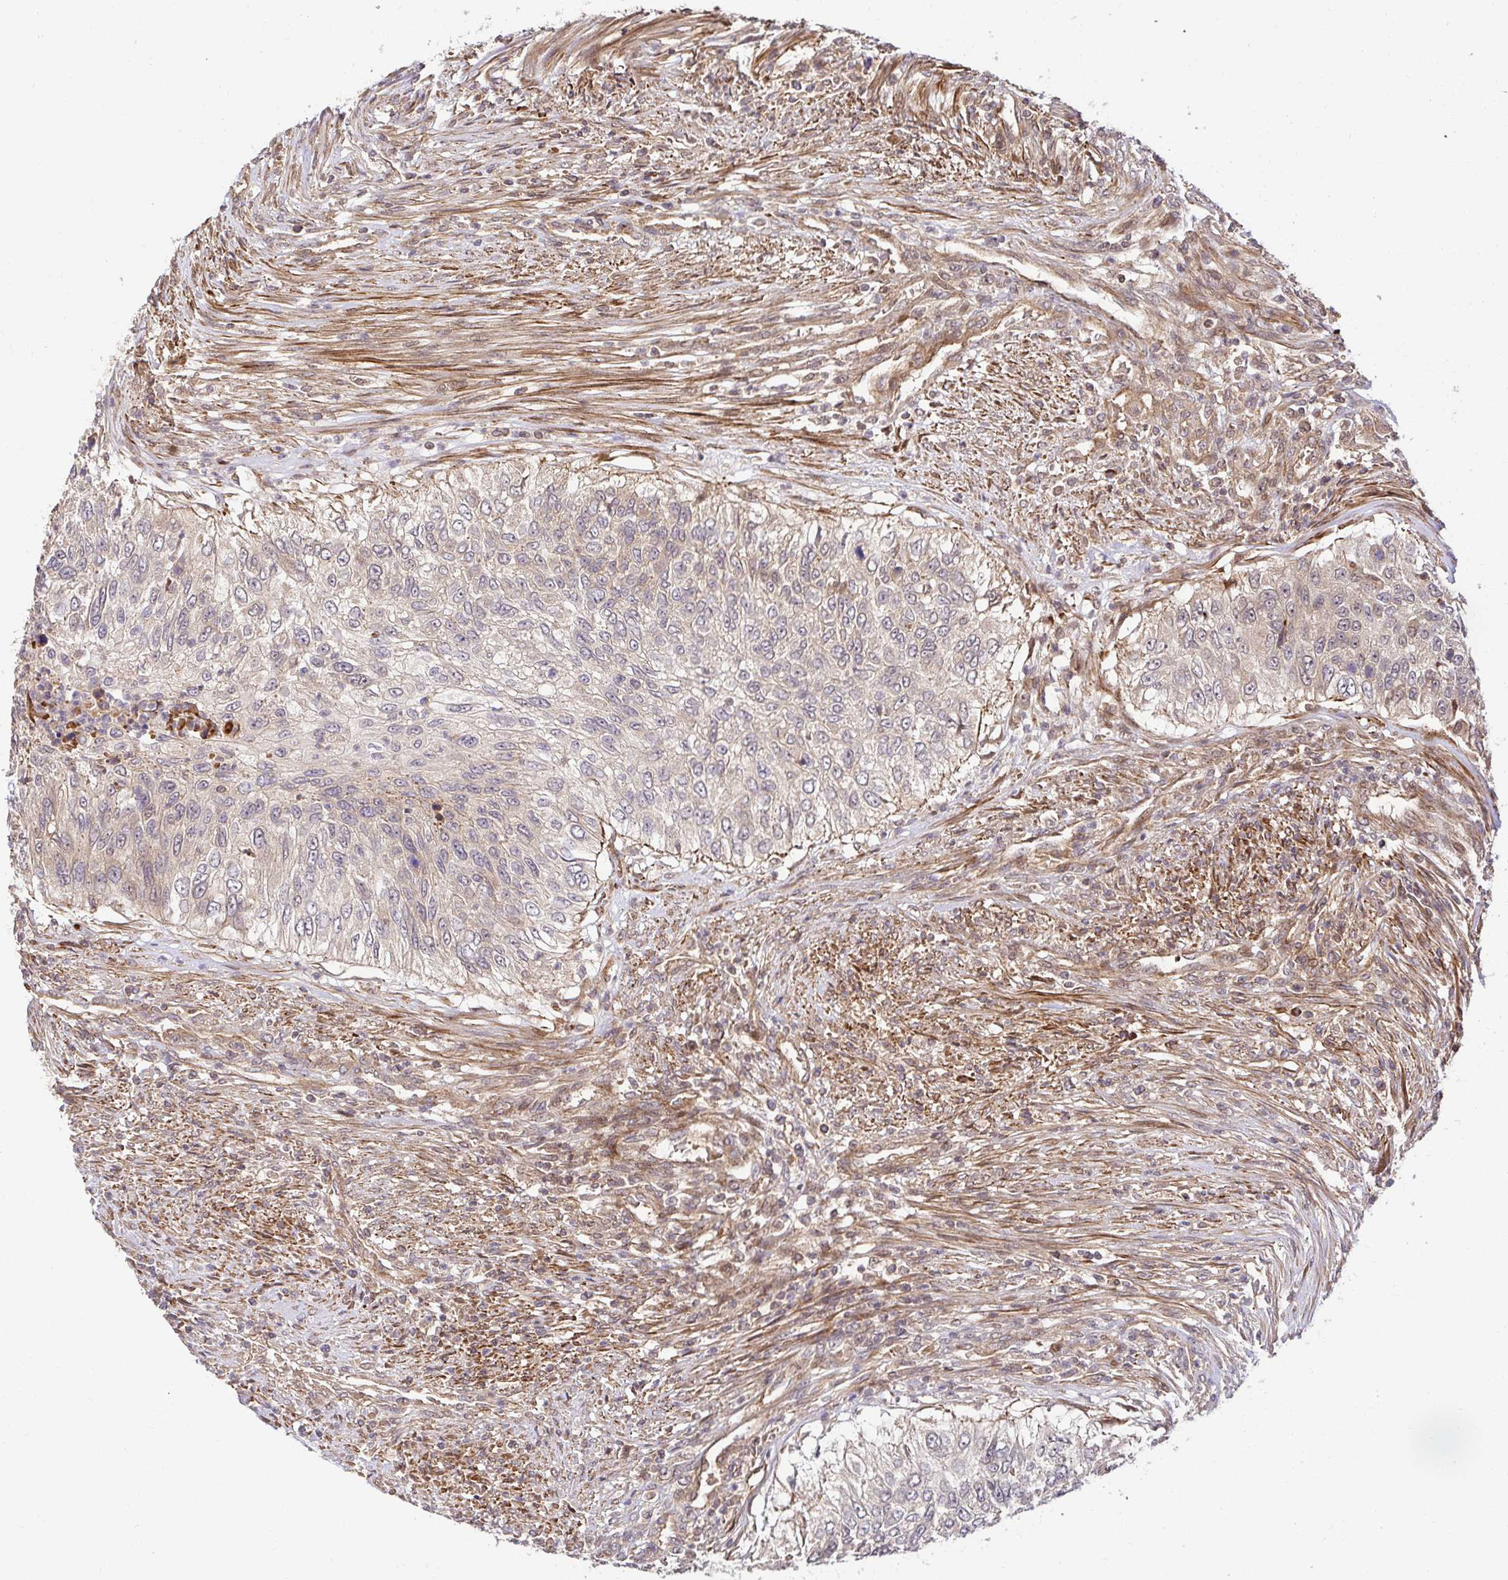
{"staining": {"intensity": "negative", "quantity": "none", "location": "none"}, "tissue": "urothelial cancer", "cell_type": "Tumor cells", "image_type": "cancer", "snomed": [{"axis": "morphology", "description": "Urothelial carcinoma, High grade"}, {"axis": "topography", "description": "Urinary bladder"}], "caption": "Immunohistochemical staining of human urothelial carcinoma (high-grade) reveals no significant expression in tumor cells.", "gene": "PSMA4", "patient": {"sex": "female", "age": 60}}